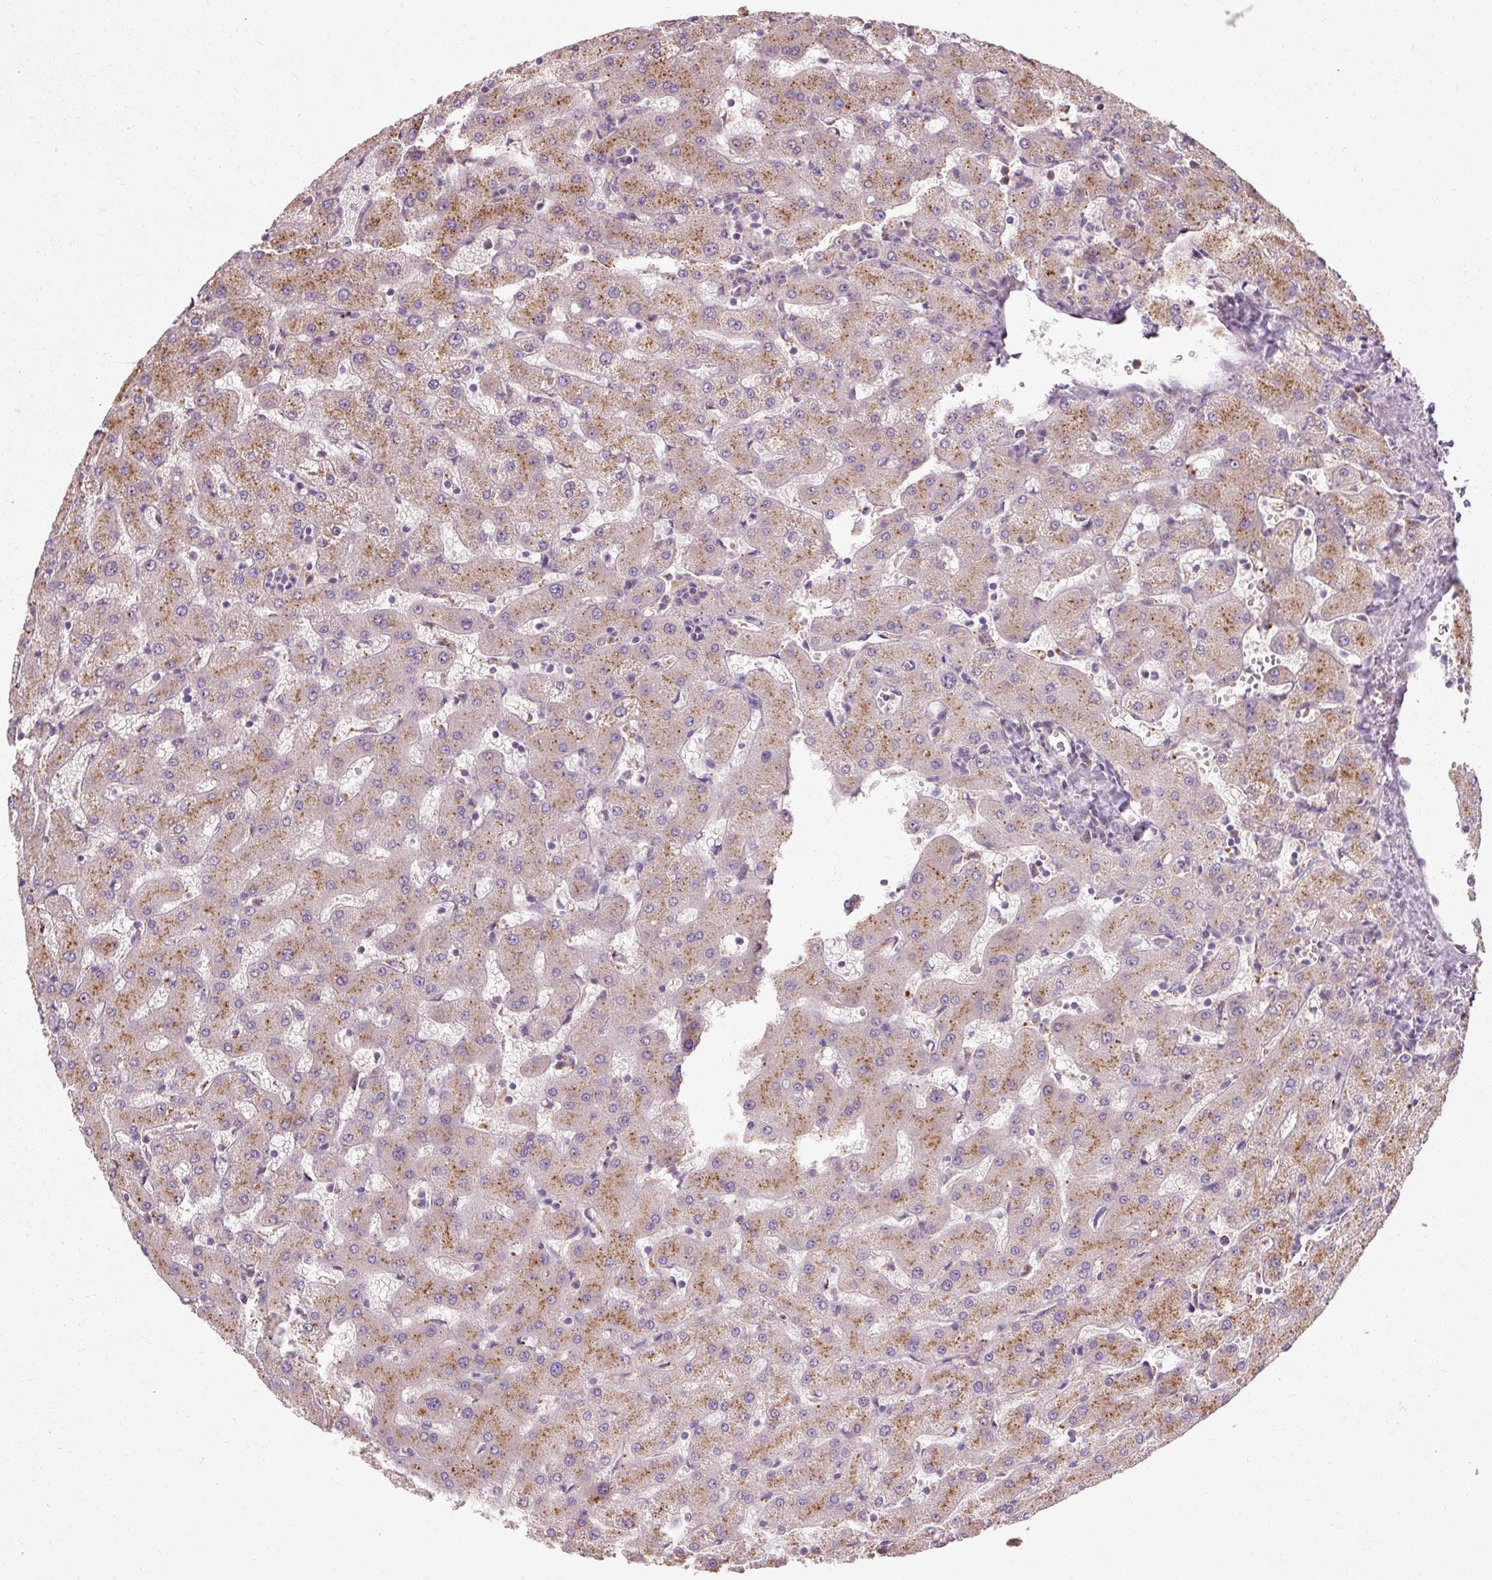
{"staining": {"intensity": "negative", "quantity": "none", "location": "none"}, "tissue": "liver", "cell_type": "Cholangiocytes", "image_type": "normal", "snomed": [{"axis": "morphology", "description": "Normal tissue, NOS"}, {"axis": "topography", "description": "Liver"}], "caption": "Immunohistochemistry image of benign human liver stained for a protein (brown), which exhibits no staining in cholangiocytes. (Brightfield microscopy of DAB (3,3'-diaminobenzidine) immunohistochemistry (IHC) at high magnification).", "gene": "TBC1D4", "patient": {"sex": "female", "age": 63}}